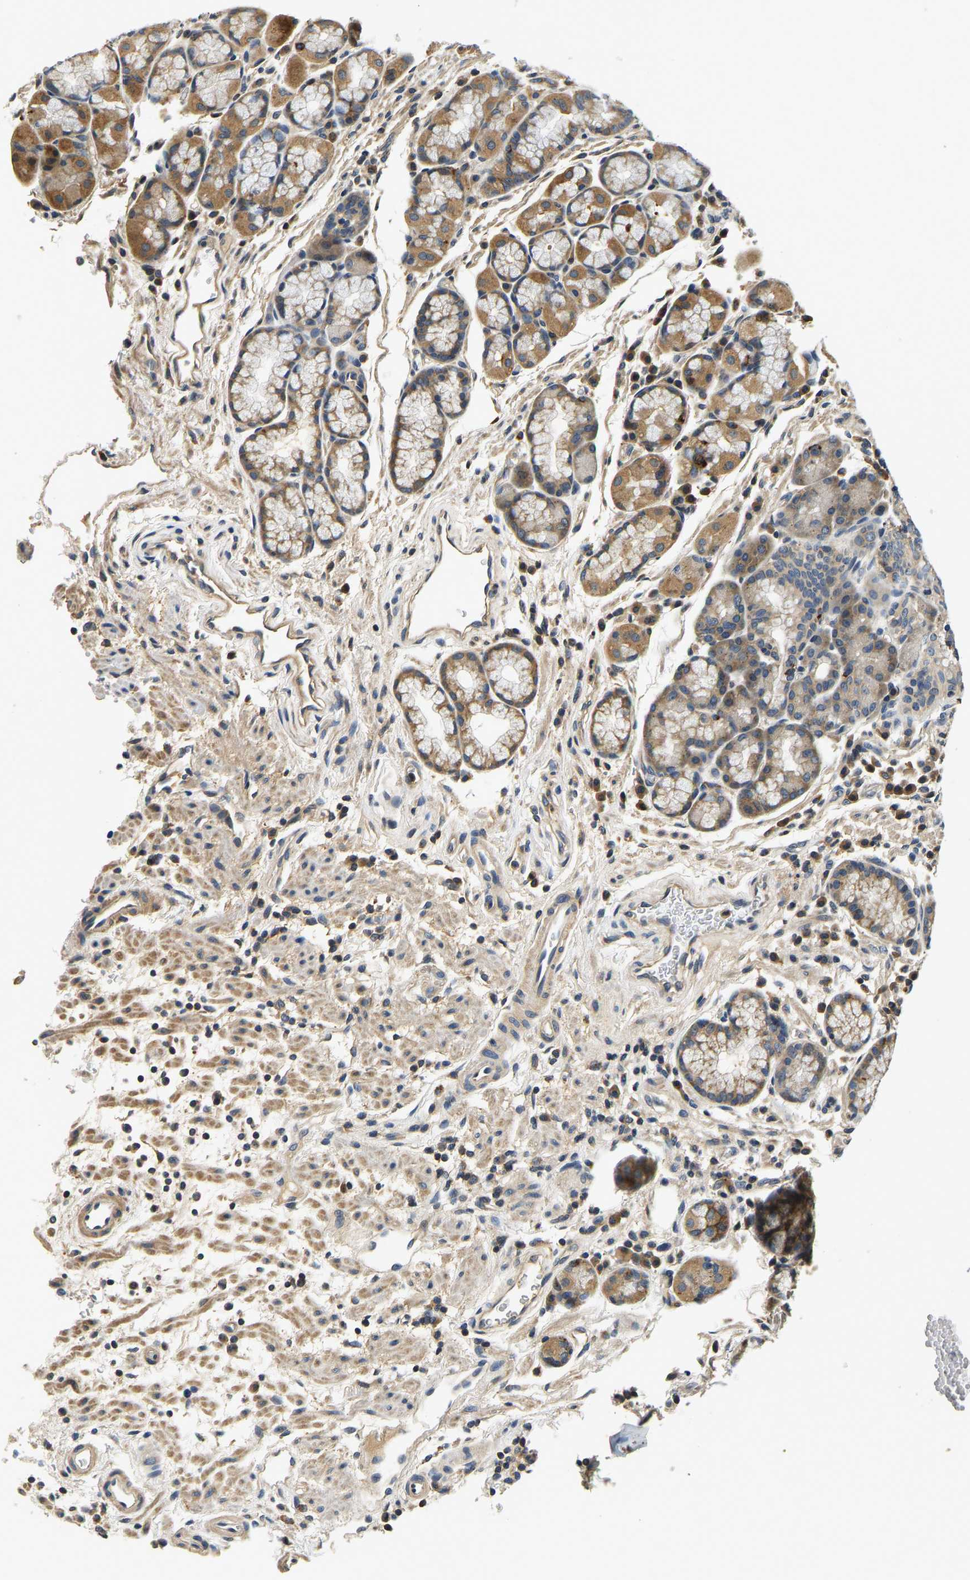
{"staining": {"intensity": "moderate", "quantity": ">75%", "location": "cytoplasmic/membranous"}, "tissue": "stomach", "cell_type": "Glandular cells", "image_type": "normal", "snomed": [{"axis": "morphology", "description": "Normal tissue, NOS"}, {"axis": "morphology", "description": "Carcinoid, malignant, NOS"}, {"axis": "topography", "description": "Stomach, upper"}], "caption": "High-power microscopy captured an IHC photomicrograph of unremarkable stomach, revealing moderate cytoplasmic/membranous expression in approximately >75% of glandular cells. The protein of interest is stained brown, and the nuclei are stained in blue (DAB IHC with brightfield microscopy, high magnification).", "gene": "RESF1", "patient": {"sex": "male", "age": 39}}